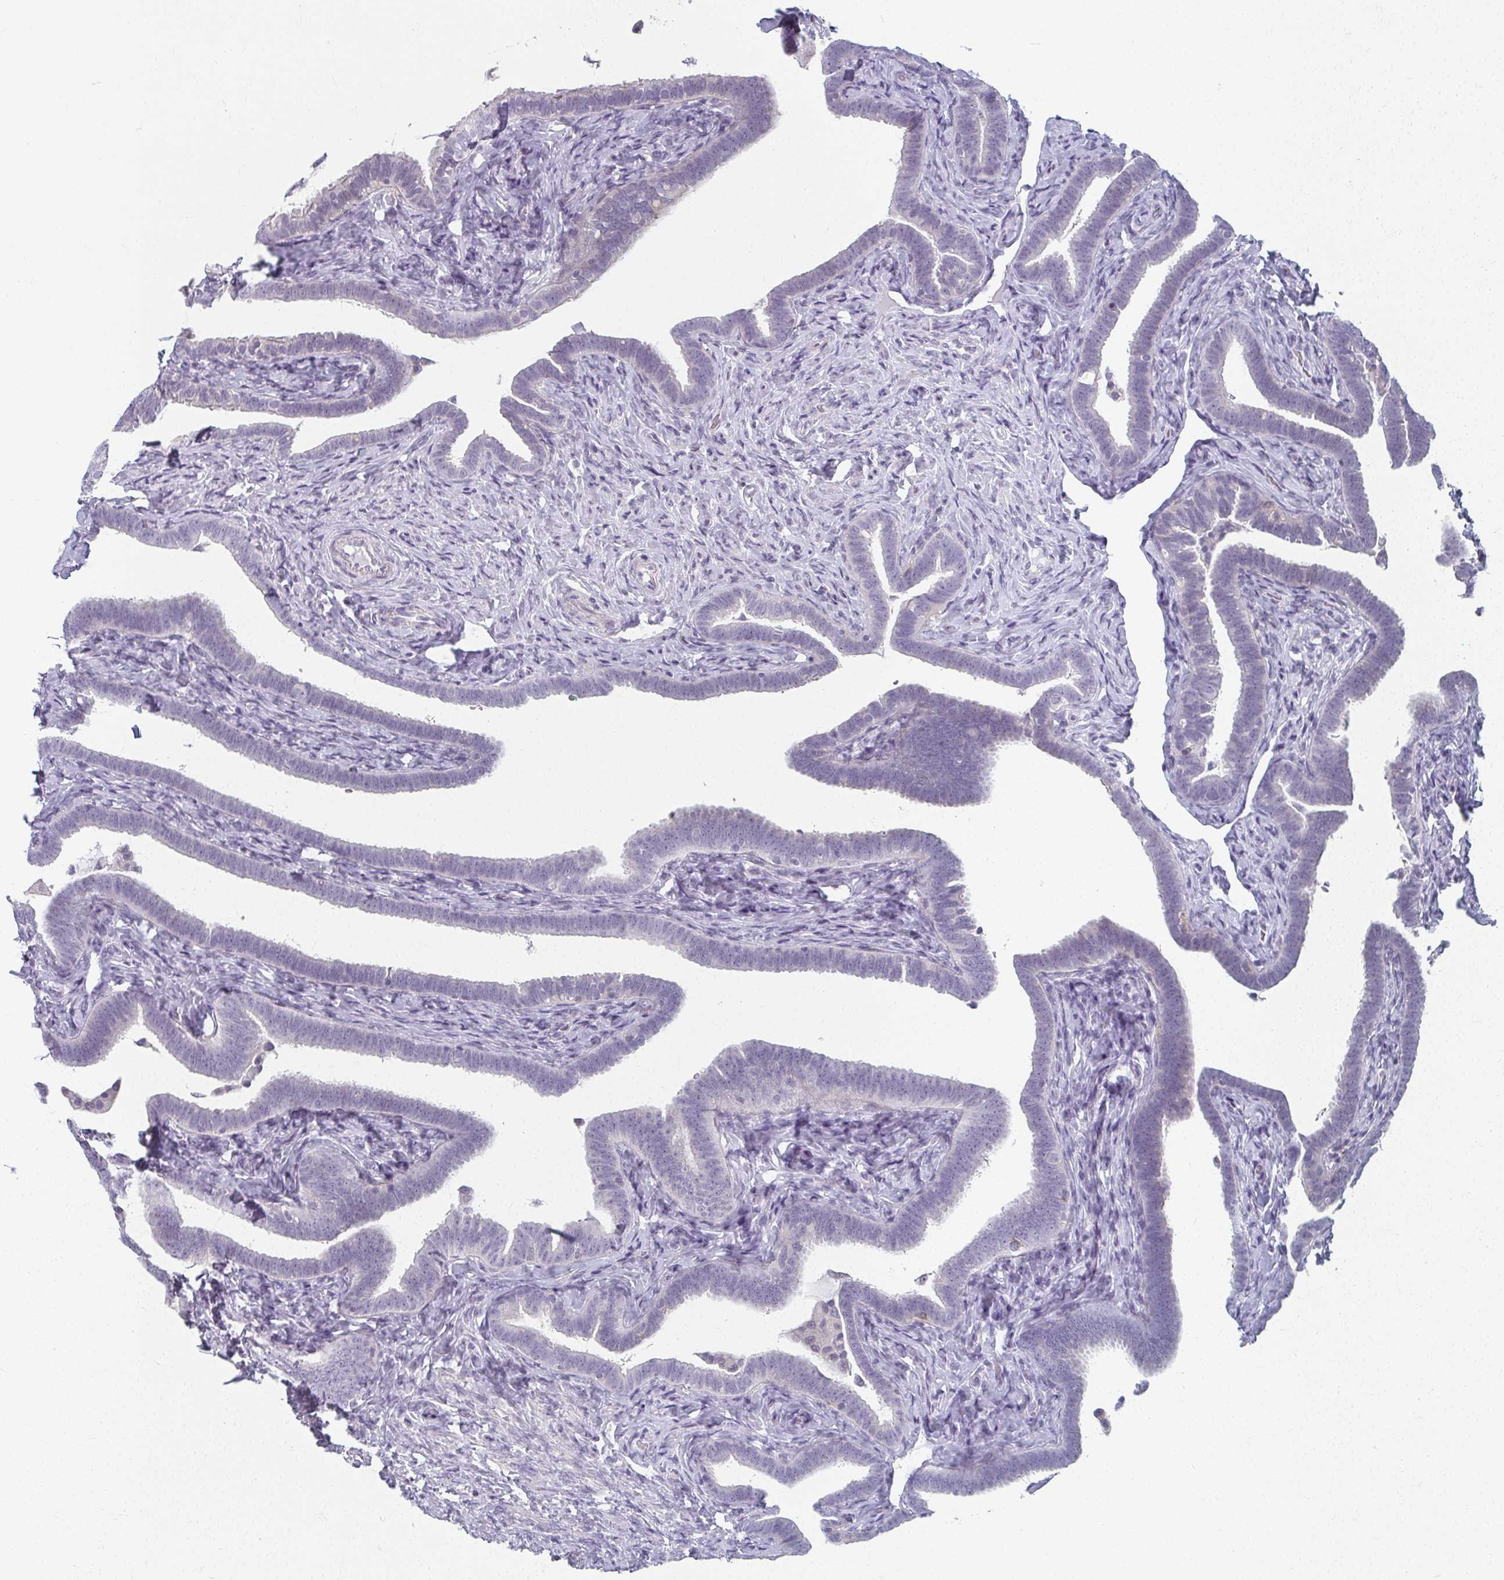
{"staining": {"intensity": "negative", "quantity": "none", "location": "none"}, "tissue": "fallopian tube", "cell_type": "Glandular cells", "image_type": "normal", "snomed": [{"axis": "morphology", "description": "Normal tissue, NOS"}, {"axis": "topography", "description": "Fallopian tube"}], "caption": "Immunohistochemistry (IHC) histopathology image of unremarkable human fallopian tube stained for a protein (brown), which exhibits no expression in glandular cells.", "gene": "CAMKV", "patient": {"sex": "female", "age": 69}}